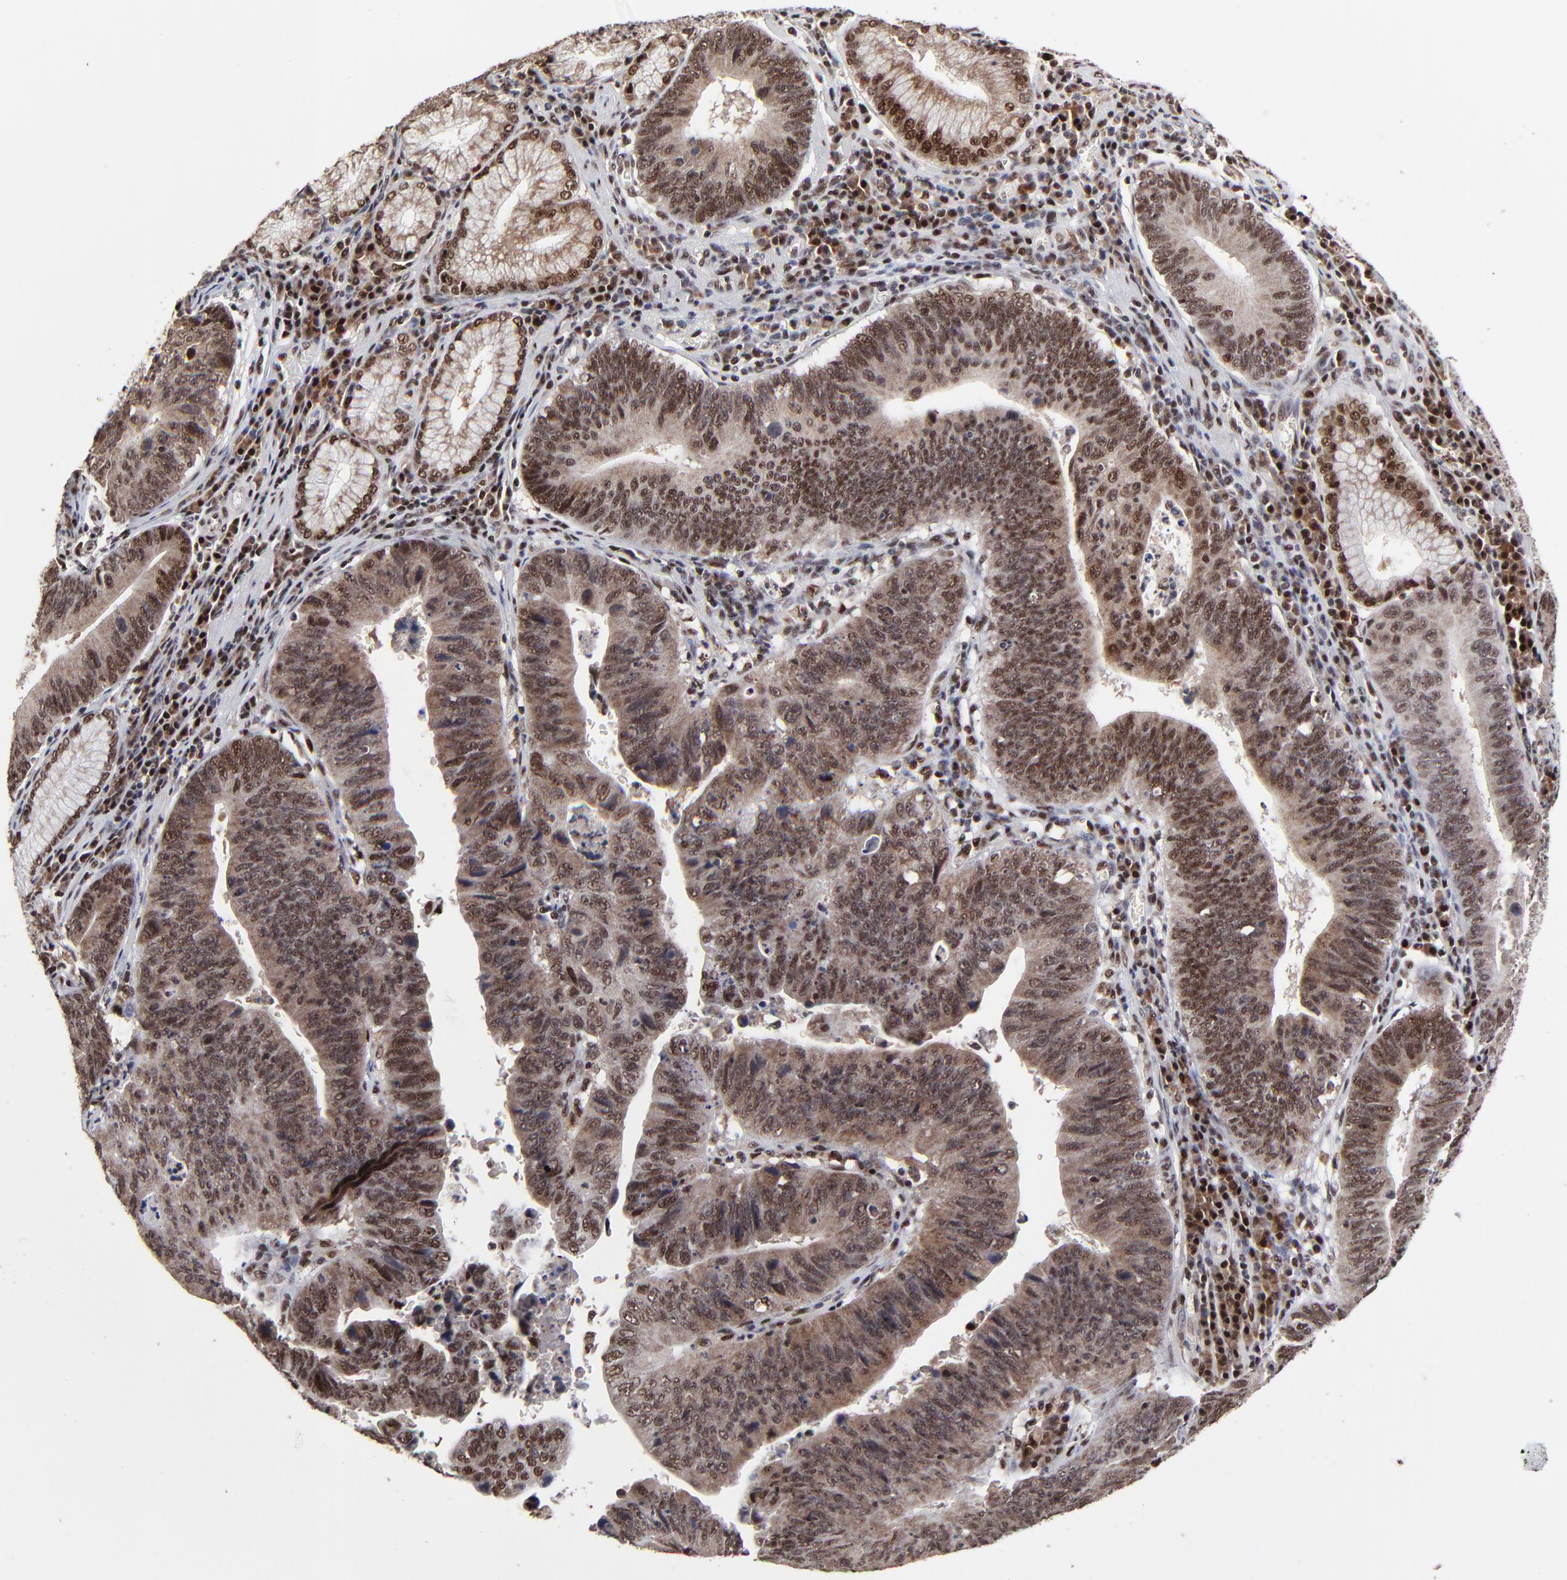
{"staining": {"intensity": "moderate", "quantity": ">75%", "location": "cytoplasmic/membranous,nuclear"}, "tissue": "stomach cancer", "cell_type": "Tumor cells", "image_type": "cancer", "snomed": [{"axis": "morphology", "description": "Adenocarcinoma, NOS"}, {"axis": "topography", "description": "Stomach"}], "caption": "DAB (3,3'-diaminobenzidine) immunohistochemical staining of human stomach adenocarcinoma displays moderate cytoplasmic/membranous and nuclear protein expression in about >75% of tumor cells.", "gene": "RBM22", "patient": {"sex": "male", "age": 59}}